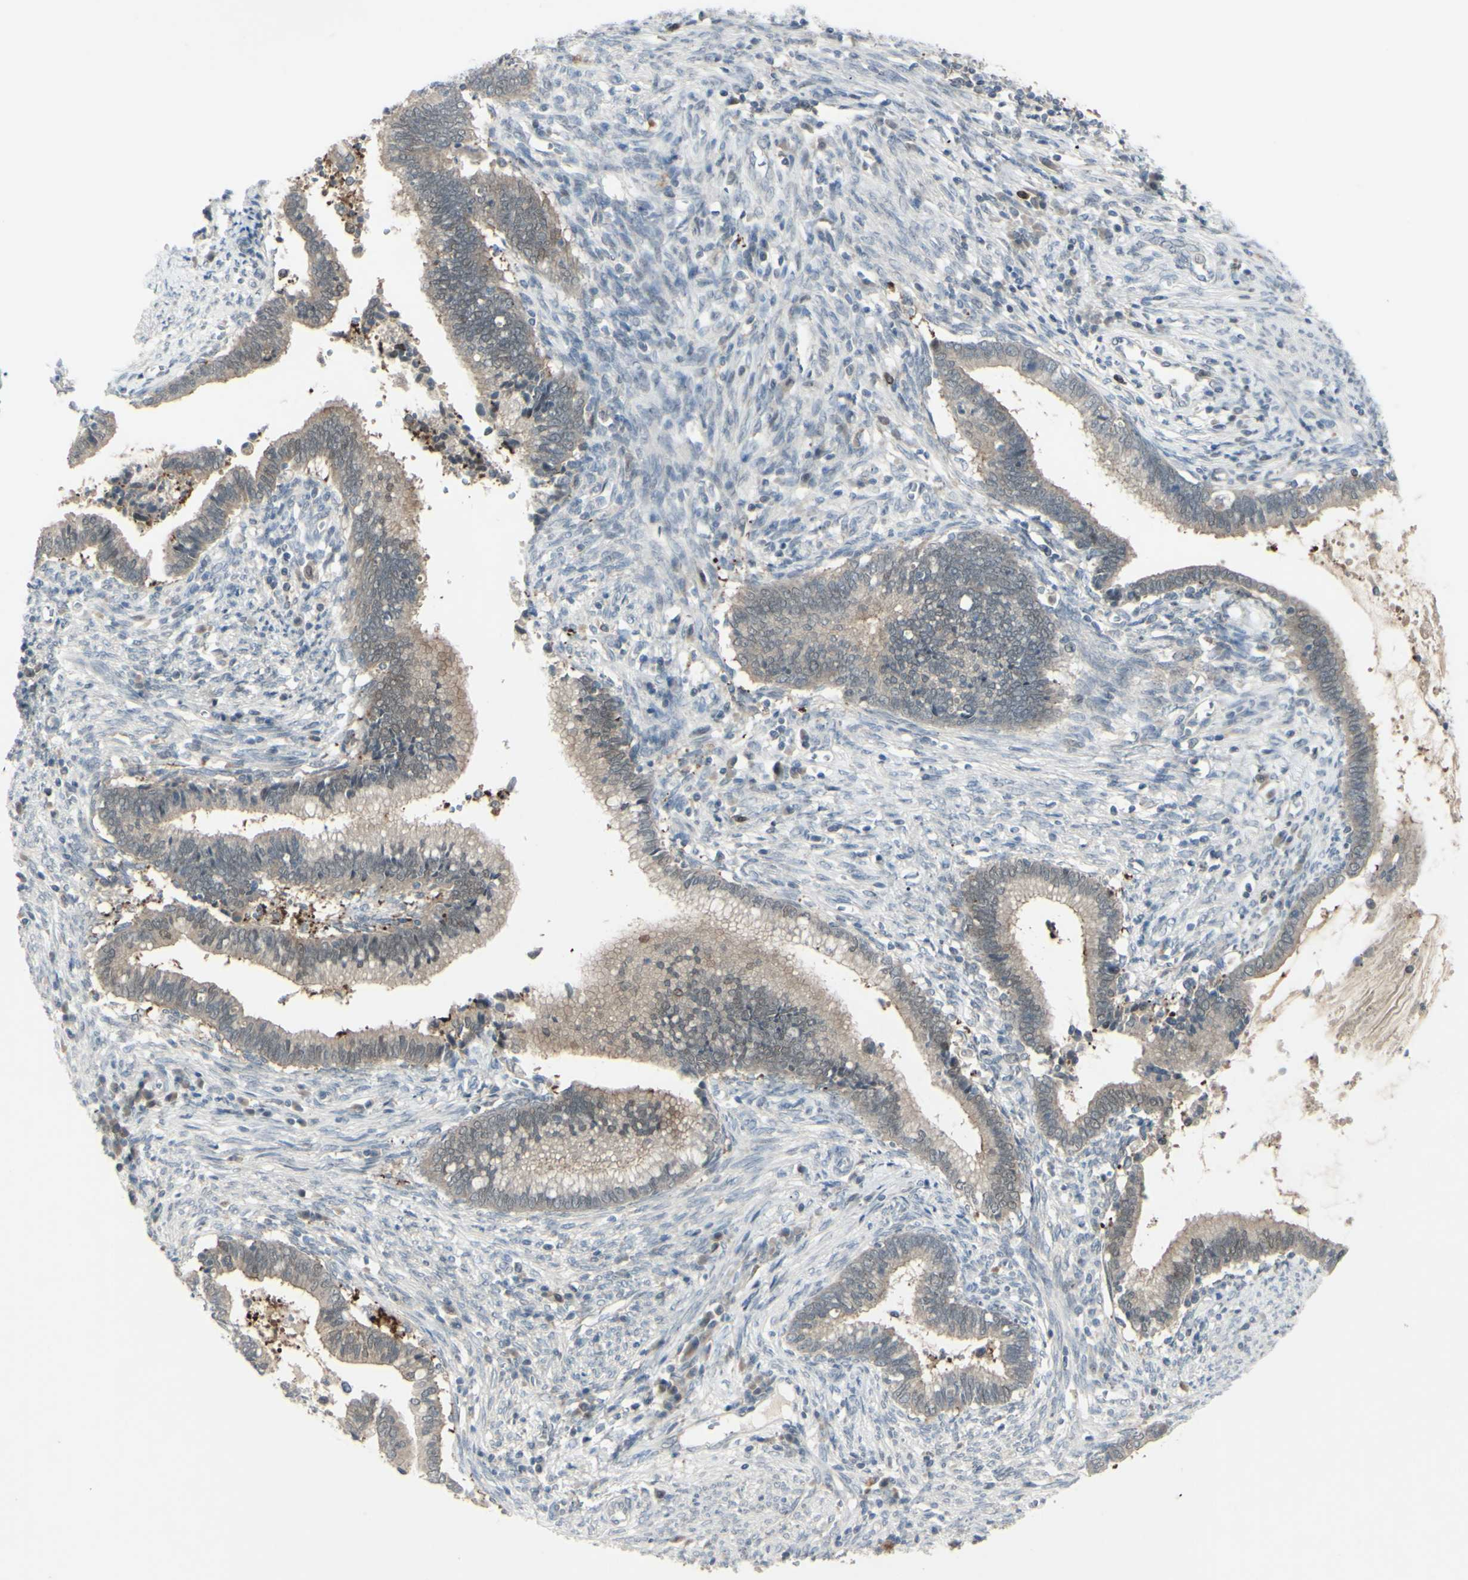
{"staining": {"intensity": "weak", "quantity": "<25%", "location": "cytoplasmic/membranous"}, "tissue": "cervical cancer", "cell_type": "Tumor cells", "image_type": "cancer", "snomed": [{"axis": "morphology", "description": "Adenocarcinoma, NOS"}, {"axis": "topography", "description": "Cervix"}], "caption": "DAB (3,3'-diaminobenzidine) immunohistochemical staining of human cervical cancer shows no significant expression in tumor cells.", "gene": "ETNK1", "patient": {"sex": "female", "age": 44}}